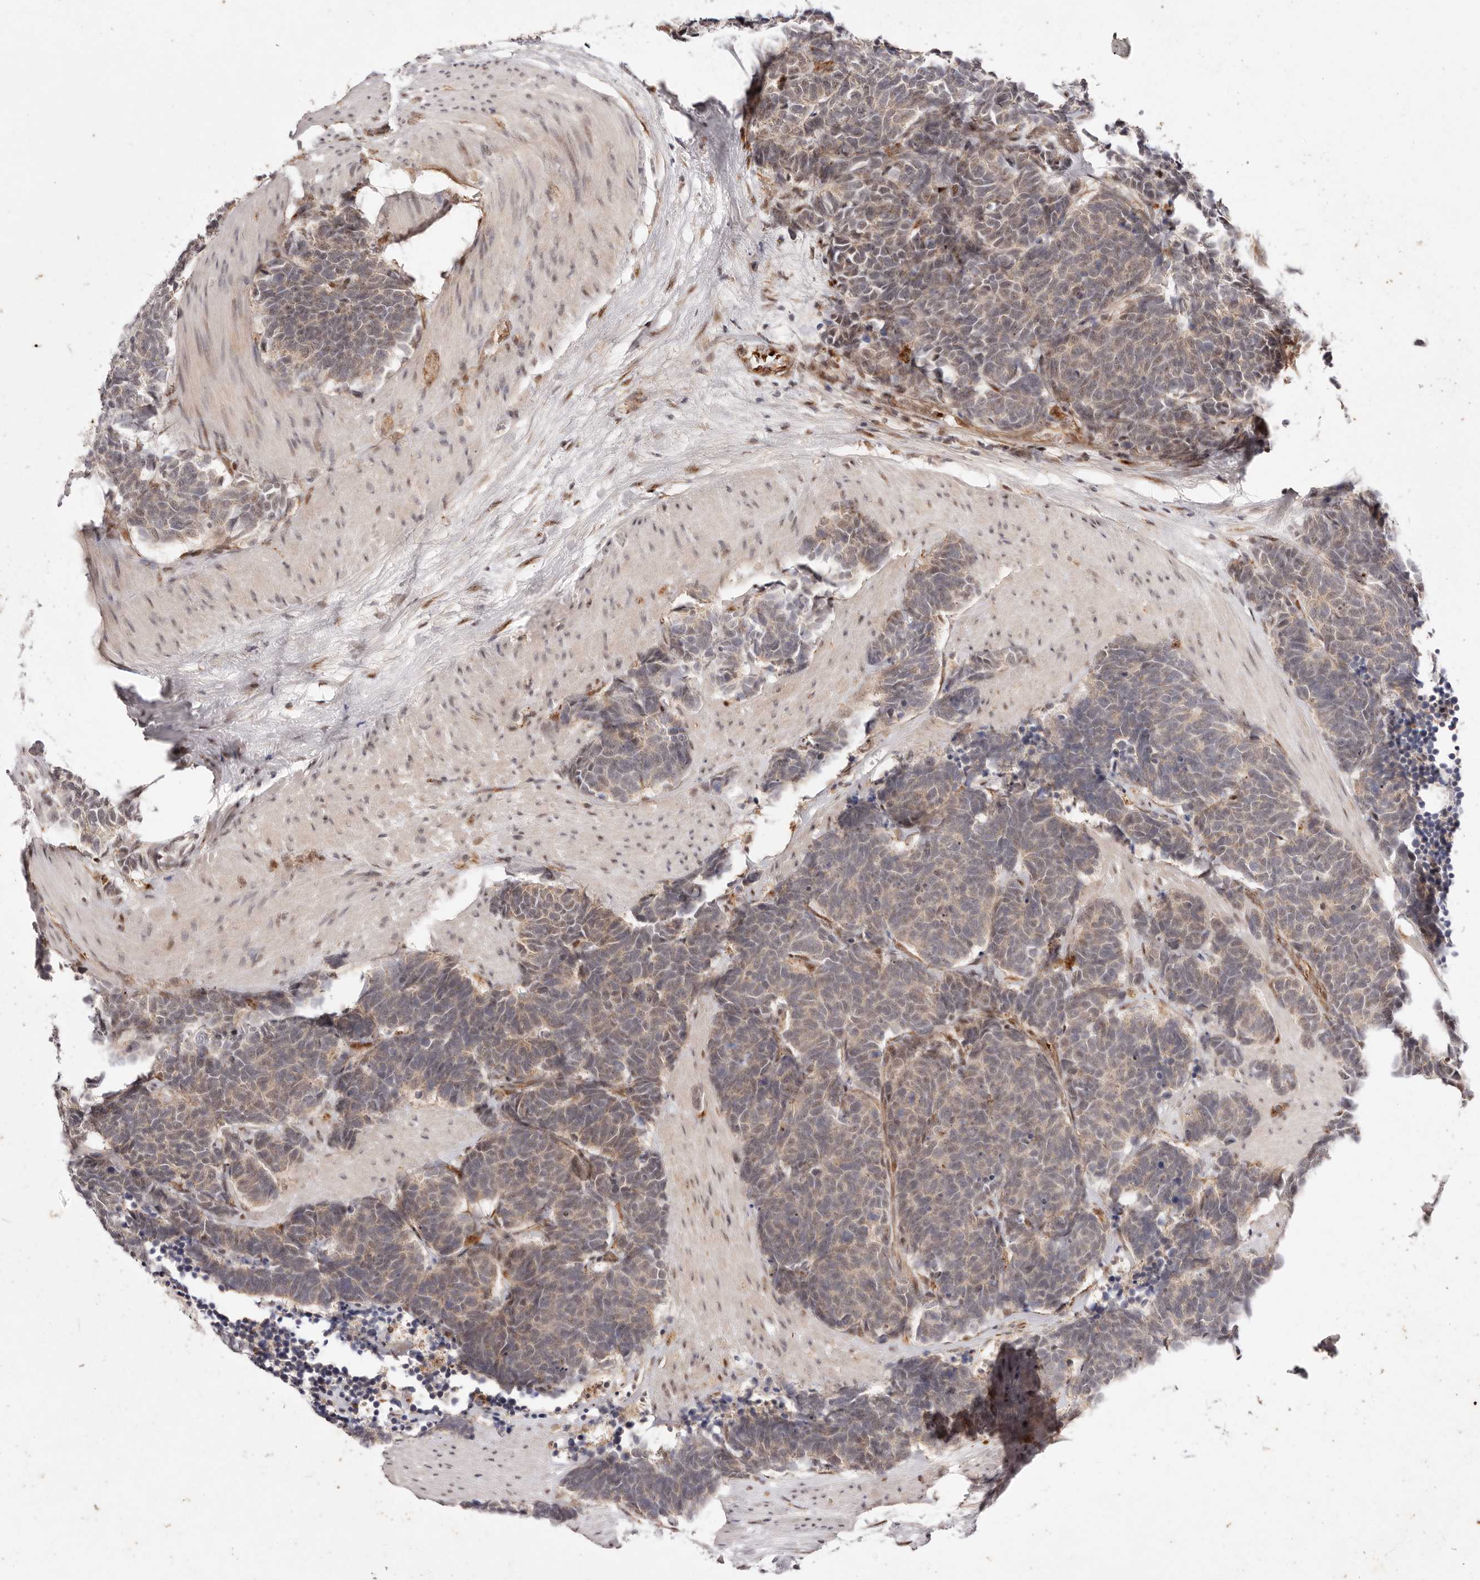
{"staining": {"intensity": "weak", "quantity": ">75%", "location": "cytoplasmic/membranous"}, "tissue": "carcinoid", "cell_type": "Tumor cells", "image_type": "cancer", "snomed": [{"axis": "morphology", "description": "Carcinoma, NOS"}, {"axis": "morphology", "description": "Carcinoid, malignant, NOS"}, {"axis": "topography", "description": "Urinary bladder"}], "caption": "This histopathology image demonstrates carcinoid stained with immunohistochemistry to label a protein in brown. The cytoplasmic/membranous of tumor cells show weak positivity for the protein. Nuclei are counter-stained blue.", "gene": "WRN", "patient": {"sex": "male", "age": 57}}